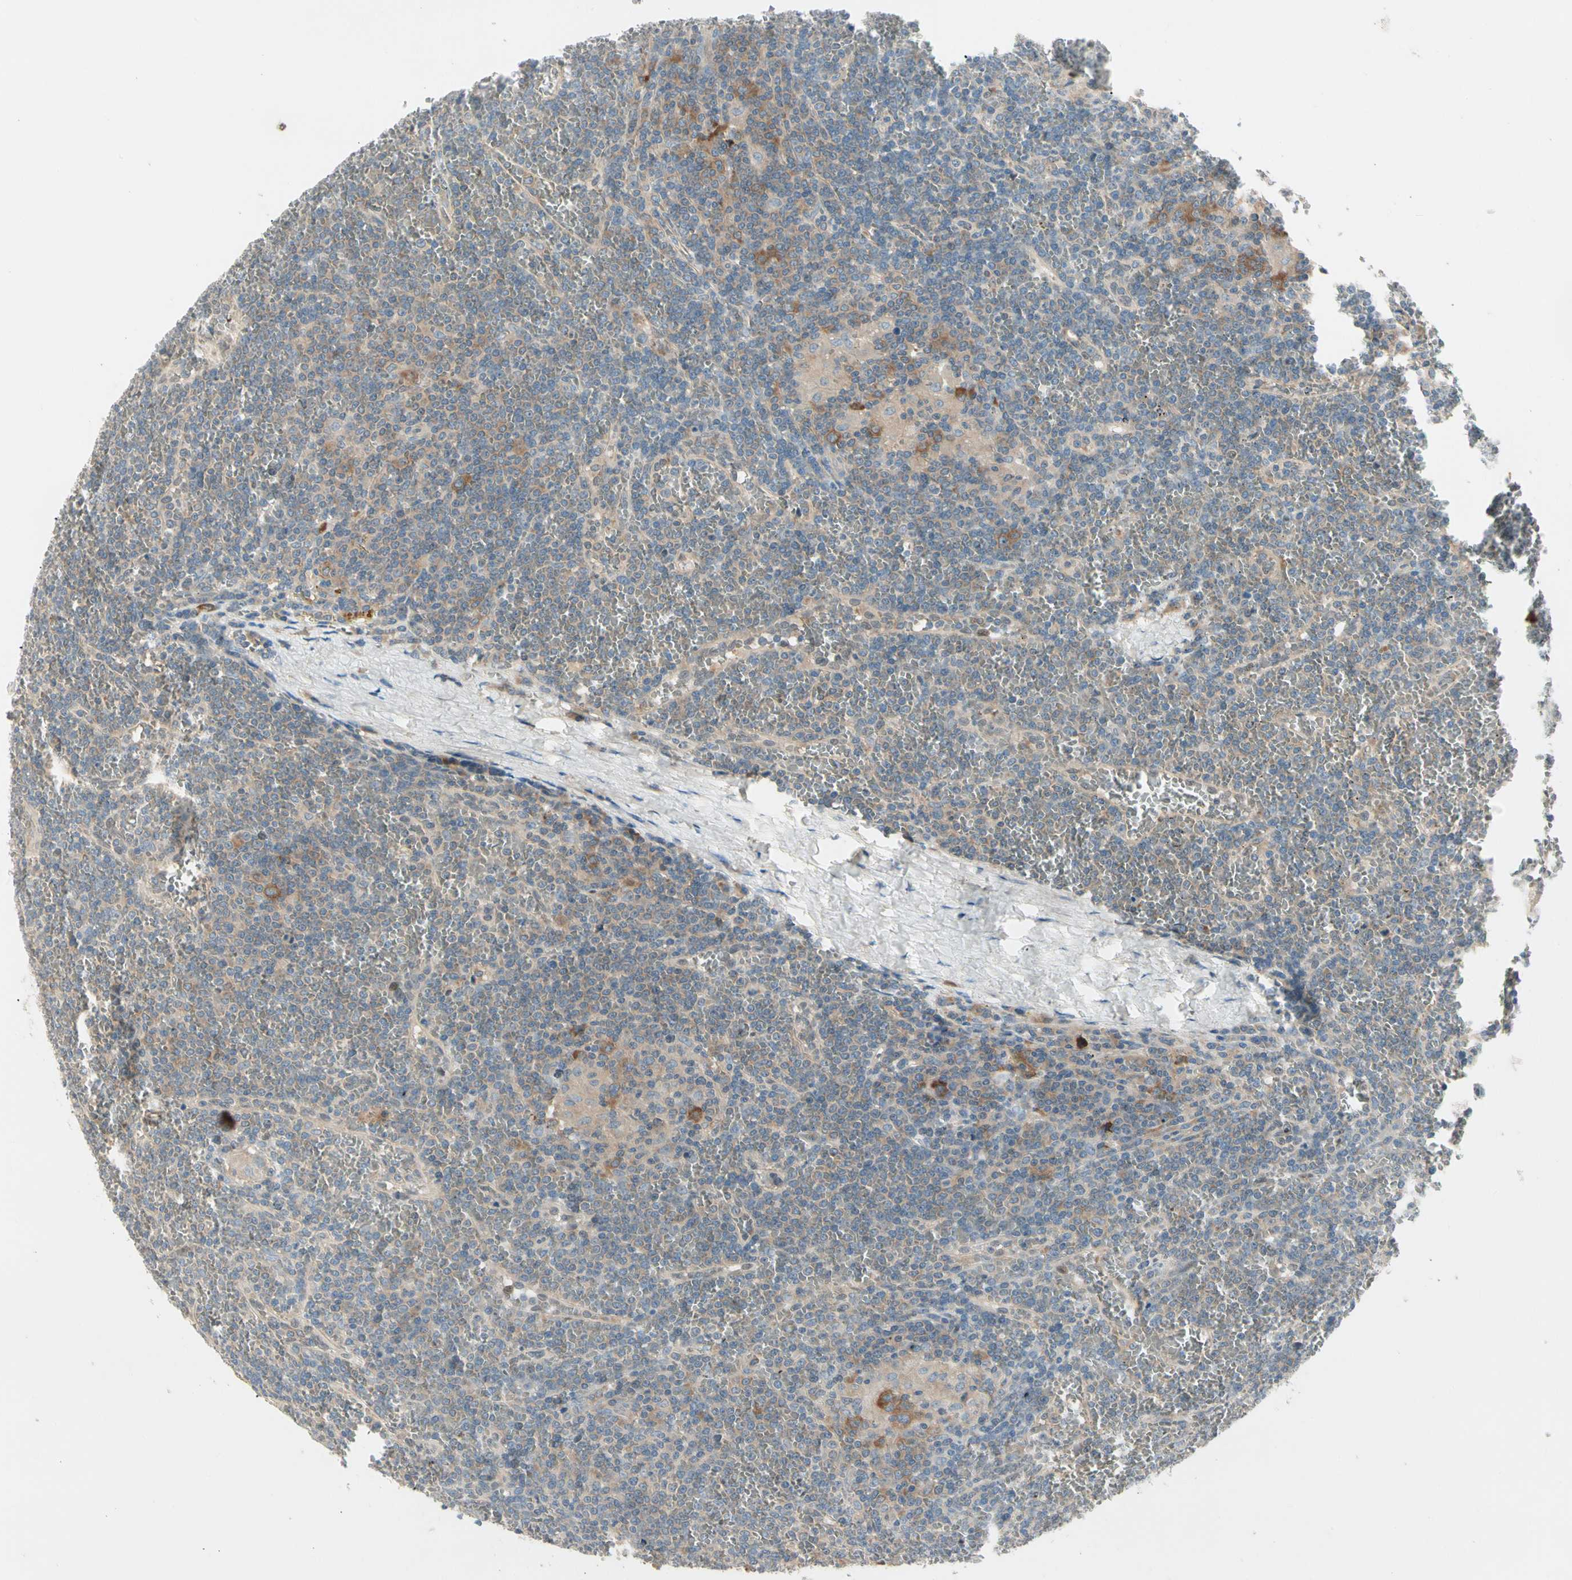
{"staining": {"intensity": "weak", "quantity": "25%-75%", "location": "cytoplasmic/membranous"}, "tissue": "lymphoma", "cell_type": "Tumor cells", "image_type": "cancer", "snomed": [{"axis": "morphology", "description": "Malignant lymphoma, non-Hodgkin's type, Low grade"}, {"axis": "topography", "description": "Spleen"}], "caption": "Protein expression analysis of malignant lymphoma, non-Hodgkin's type (low-grade) reveals weak cytoplasmic/membranous staining in about 25%-75% of tumor cells.", "gene": "IL1R1", "patient": {"sex": "female", "age": 19}}